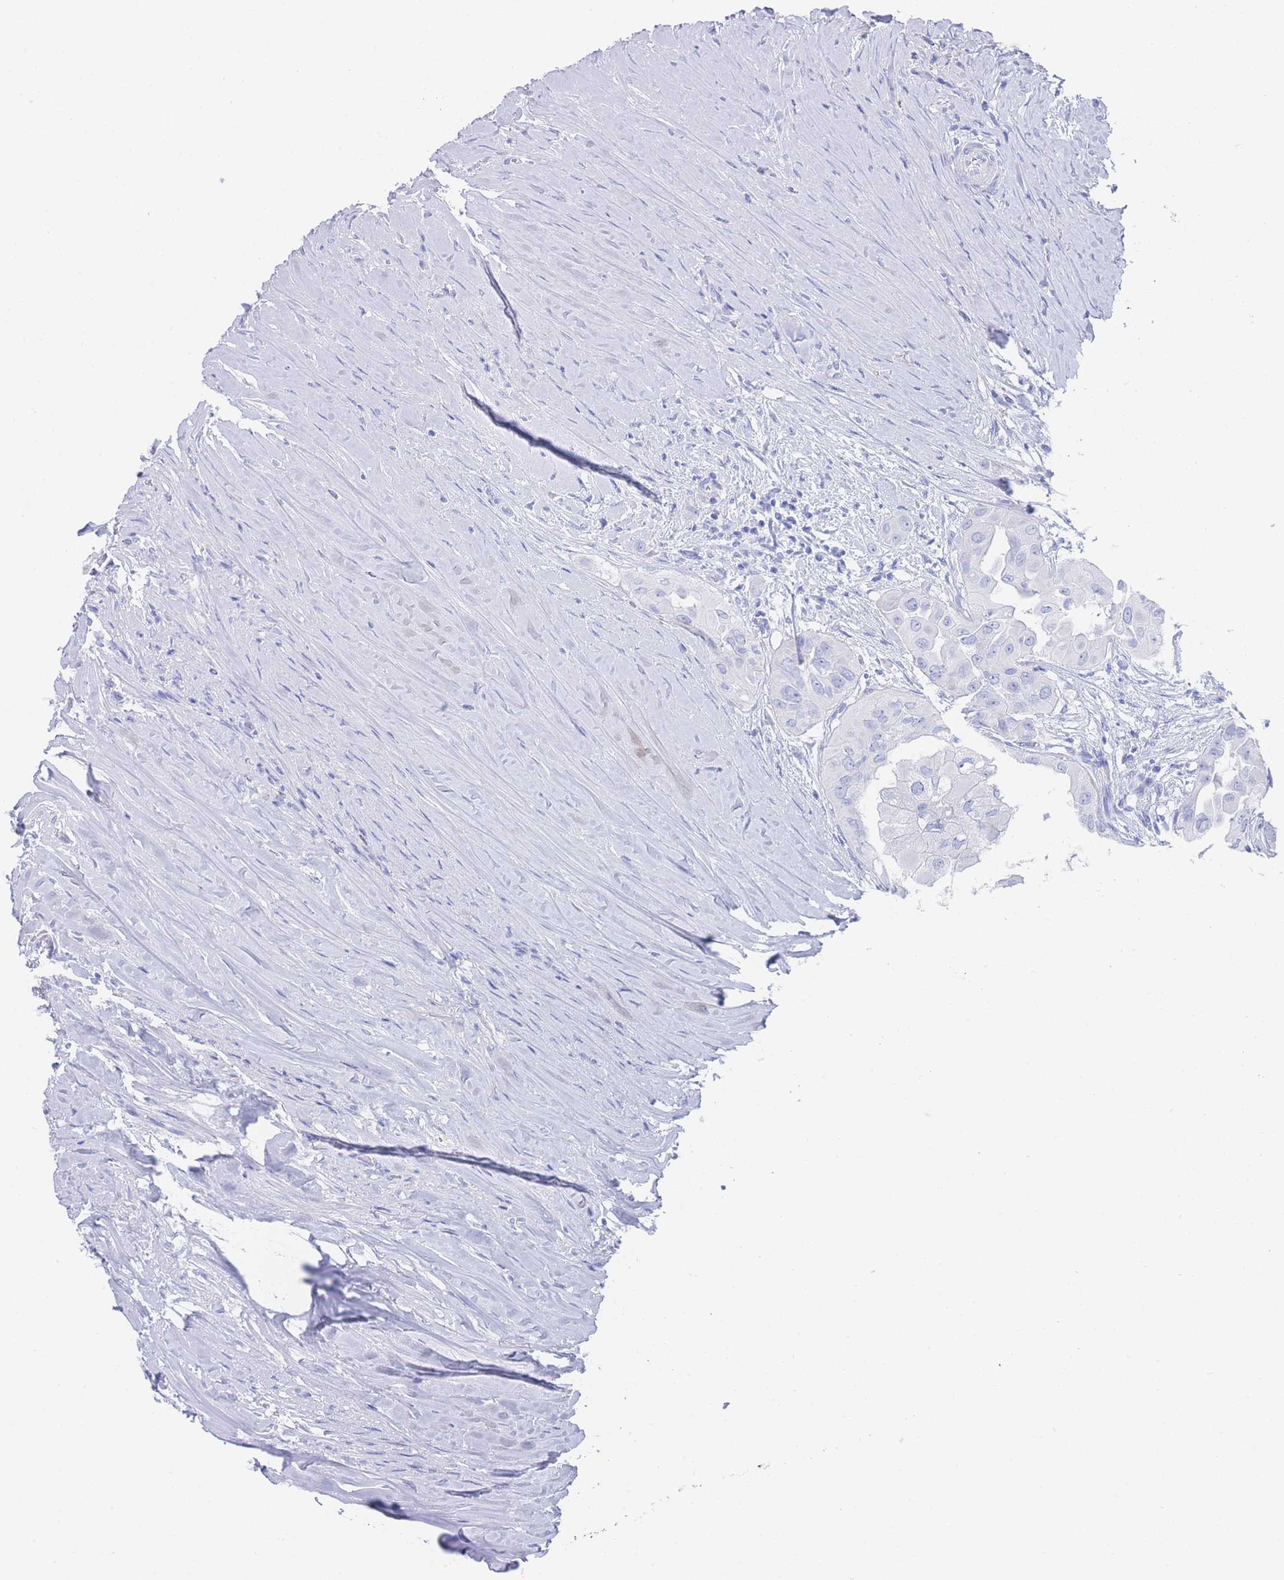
{"staining": {"intensity": "negative", "quantity": "none", "location": "none"}, "tissue": "thyroid cancer", "cell_type": "Tumor cells", "image_type": "cancer", "snomed": [{"axis": "morphology", "description": "Papillary adenocarcinoma, NOS"}, {"axis": "topography", "description": "Thyroid gland"}], "caption": "This is an immunohistochemistry (IHC) photomicrograph of human thyroid papillary adenocarcinoma. There is no expression in tumor cells.", "gene": "LRRC37A", "patient": {"sex": "female", "age": 59}}